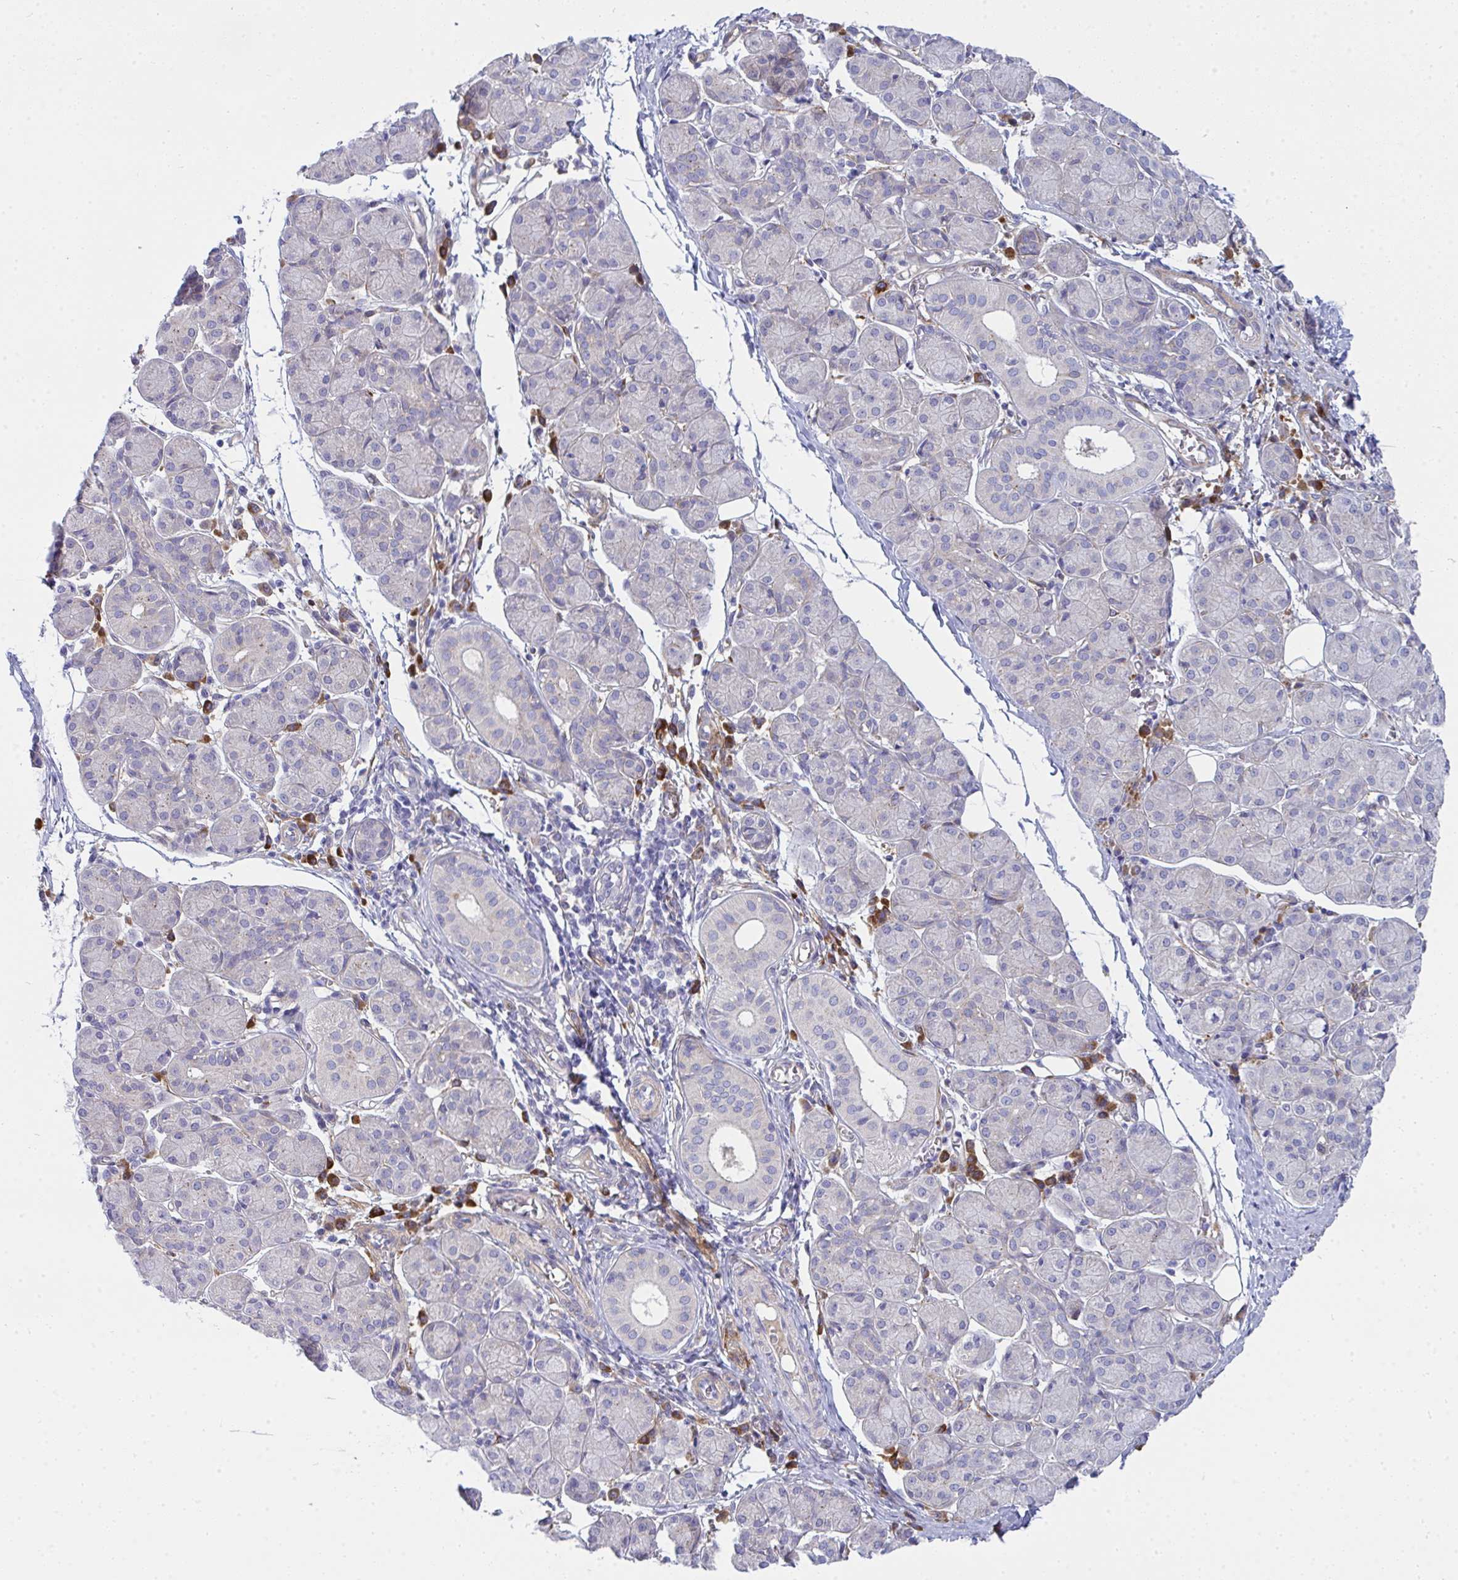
{"staining": {"intensity": "negative", "quantity": "none", "location": "none"}, "tissue": "salivary gland", "cell_type": "Glandular cells", "image_type": "normal", "snomed": [{"axis": "morphology", "description": "Normal tissue, NOS"}, {"axis": "morphology", "description": "Inflammation, NOS"}, {"axis": "topography", "description": "Lymph node"}, {"axis": "topography", "description": "Salivary gland"}], "caption": "This is an immunohistochemistry image of normal salivary gland. There is no staining in glandular cells.", "gene": "GAB1", "patient": {"sex": "male", "age": 3}}